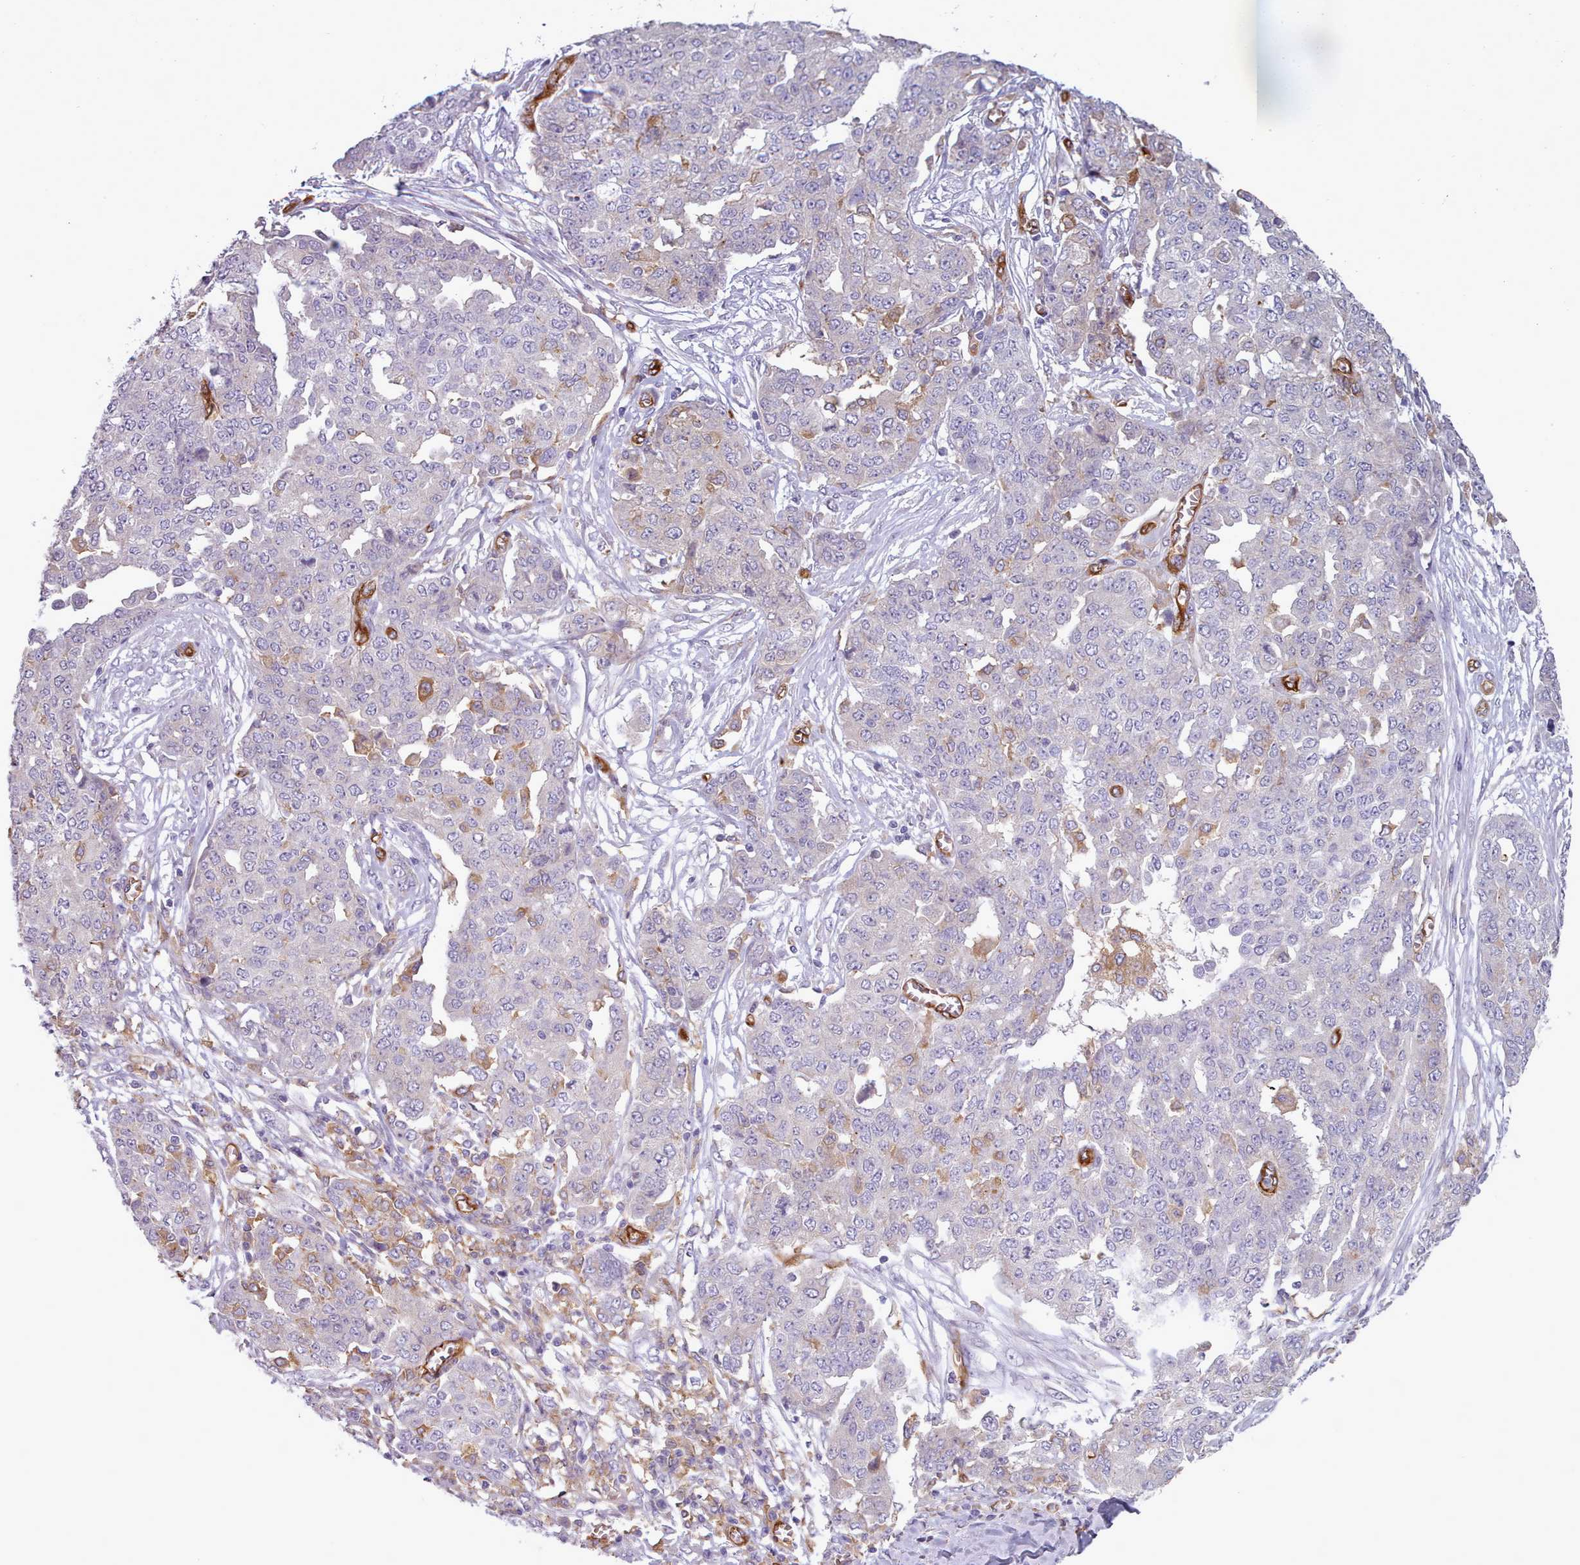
{"staining": {"intensity": "weak", "quantity": "<25%", "location": "cytoplasmic/membranous"}, "tissue": "ovarian cancer", "cell_type": "Tumor cells", "image_type": "cancer", "snomed": [{"axis": "morphology", "description": "Cystadenocarcinoma, serous, NOS"}, {"axis": "topography", "description": "Soft tissue"}, {"axis": "topography", "description": "Ovary"}], "caption": "Immunohistochemistry photomicrograph of neoplastic tissue: serous cystadenocarcinoma (ovarian) stained with DAB demonstrates no significant protein positivity in tumor cells. (IHC, brightfield microscopy, high magnification).", "gene": "CD300LF", "patient": {"sex": "female", "age": 57}}